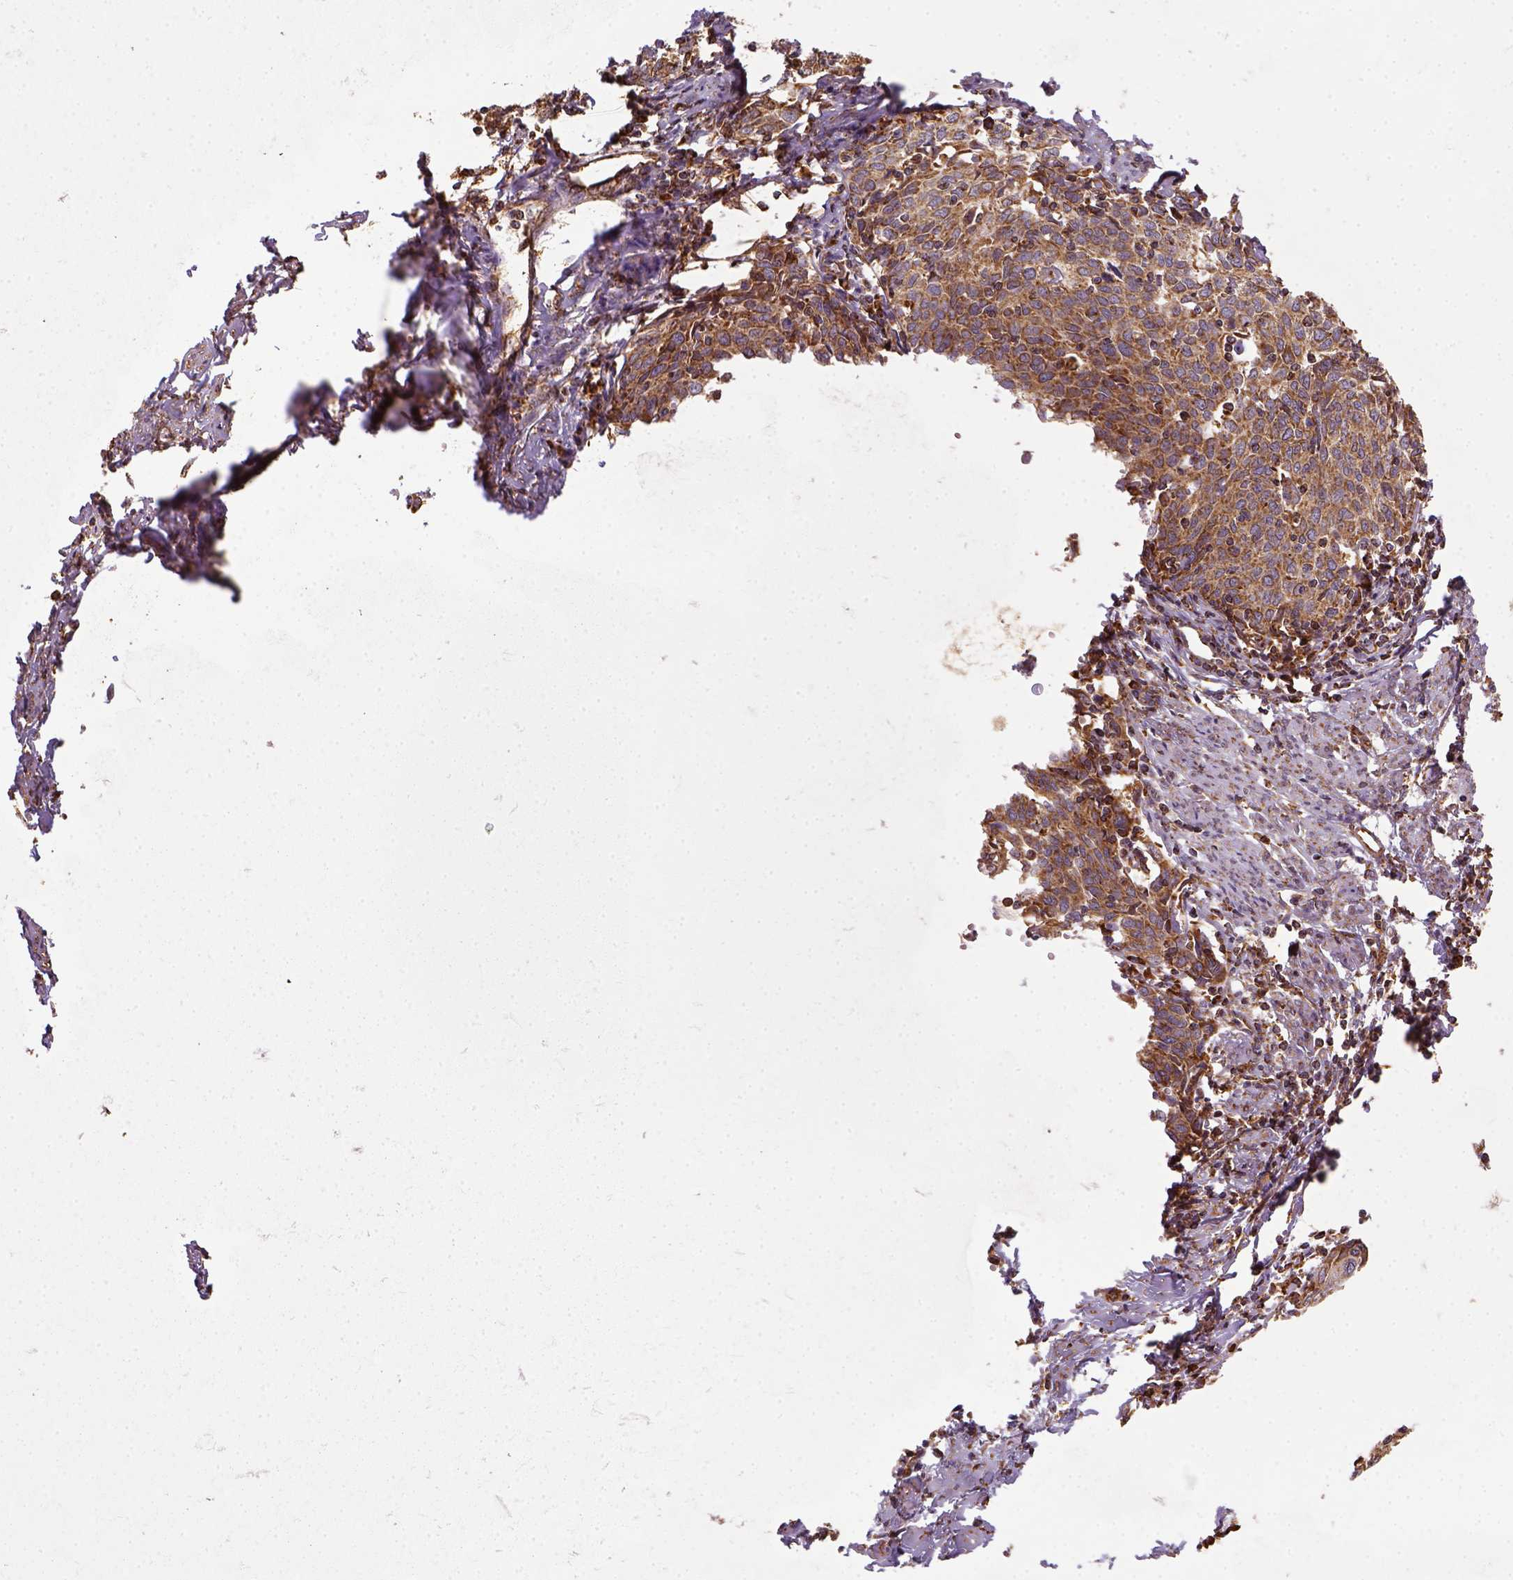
{"staining": {"intensity": "moderate", "quantity": ">75%", "location": "cytoplasmic/membranous"}, "tissue": "cervical cancer", "cell_type": "Tumor cells", "image_type": "cancer", "snomed": [{"axis": "morphology", "description": "Squamous cell carcinoma, NOS"}, {"axis": "topography", "description": "Cervix"}], "caption": "A photomicrograph showing moderate cytoplasmic/membranous staining in approximately >75% of tumor cells in cervical cancer (squamous cell carcinoma), as visualized by brown immunohistochemical staining.", "gene": "MAPK8IP3", "patient": {"sex": "female", "age": 62}}